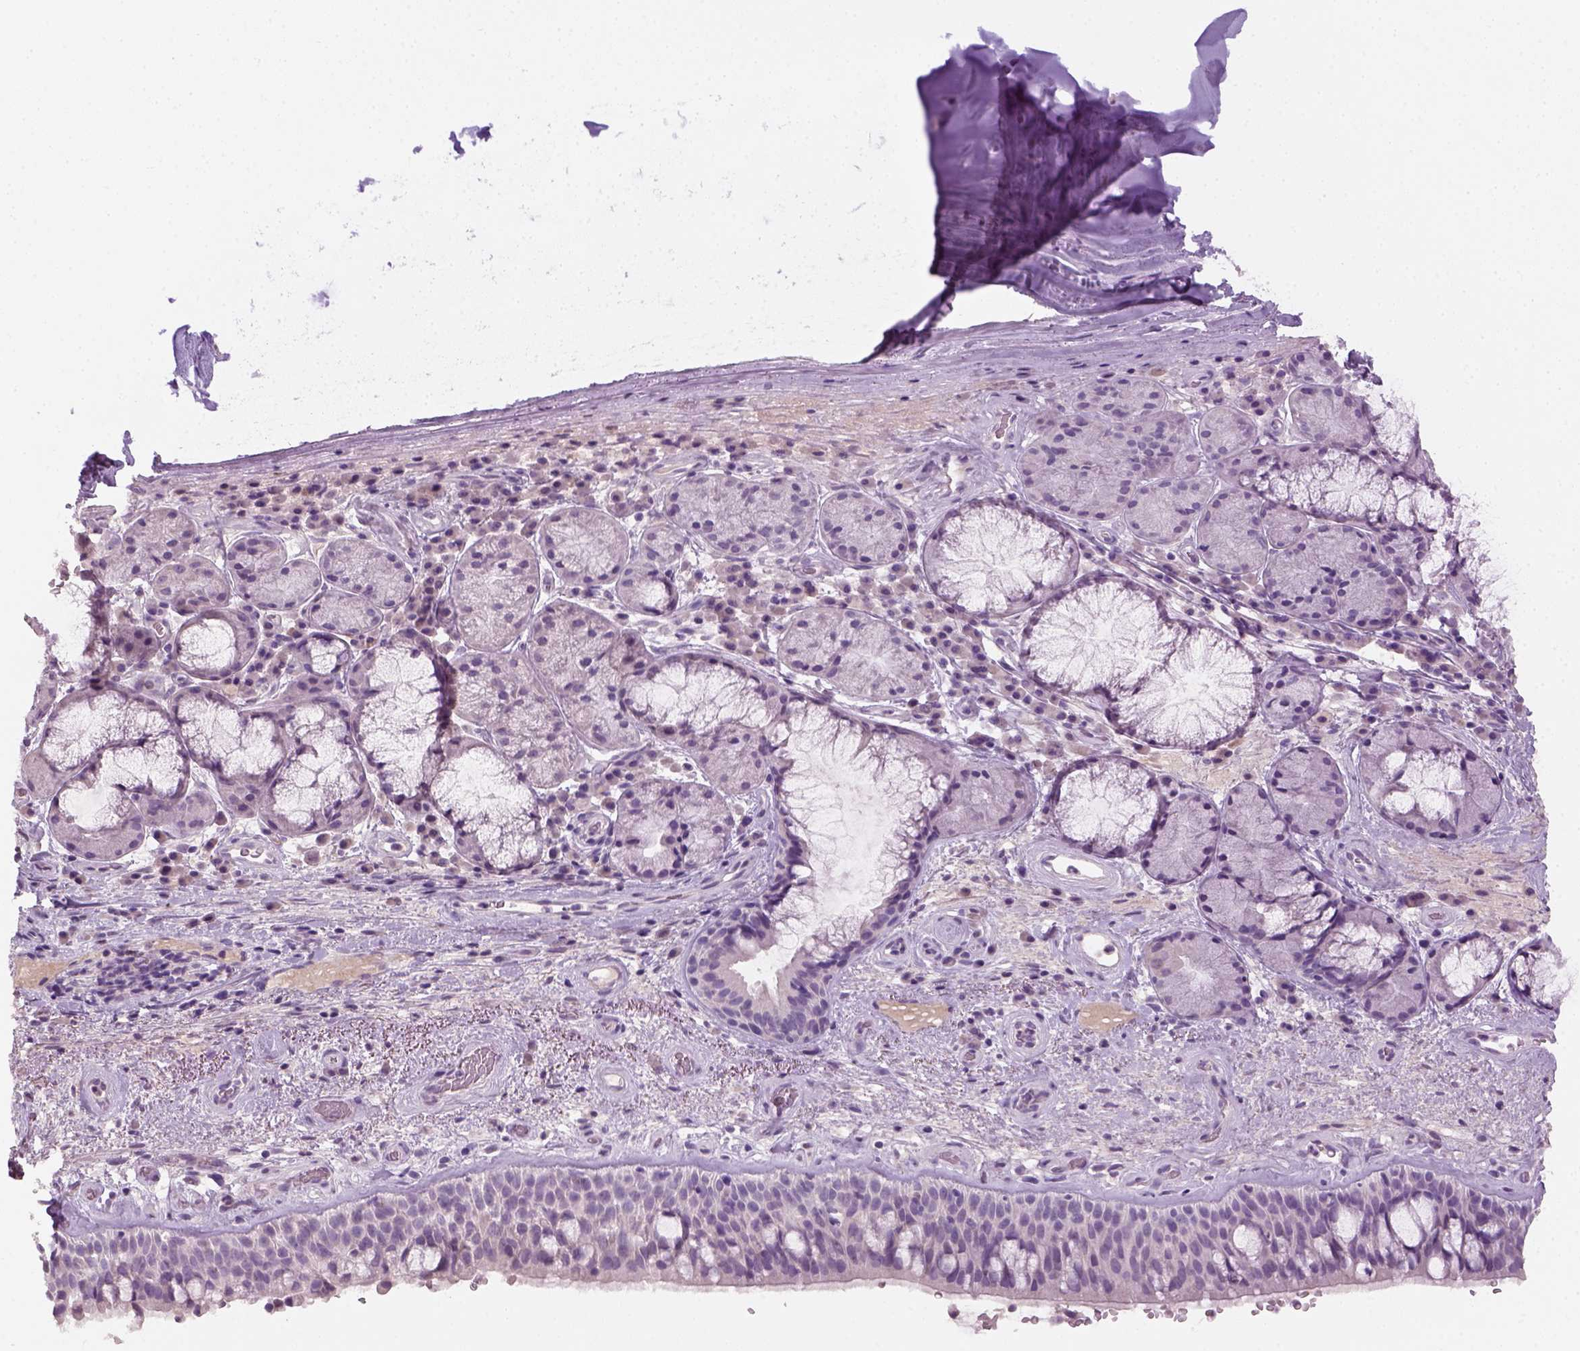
{"staining": {"intensity": "negative", "quantity": "none", "location": "none"}, "tissue": "bronchus", "cell_type": "Respiratory epithelial cells", "image_type": "normal", "snomed": [{"axis": "morphology", "description": "Normal tissue, NOS"}, {"axis": "topography", "description": "Bronchus"}], "caption": "The image shows no significant staining in respiratory epithelial cells of bronchus.", "gene": "GFI1B", "patient": {"sex": "male", "age": 48}}